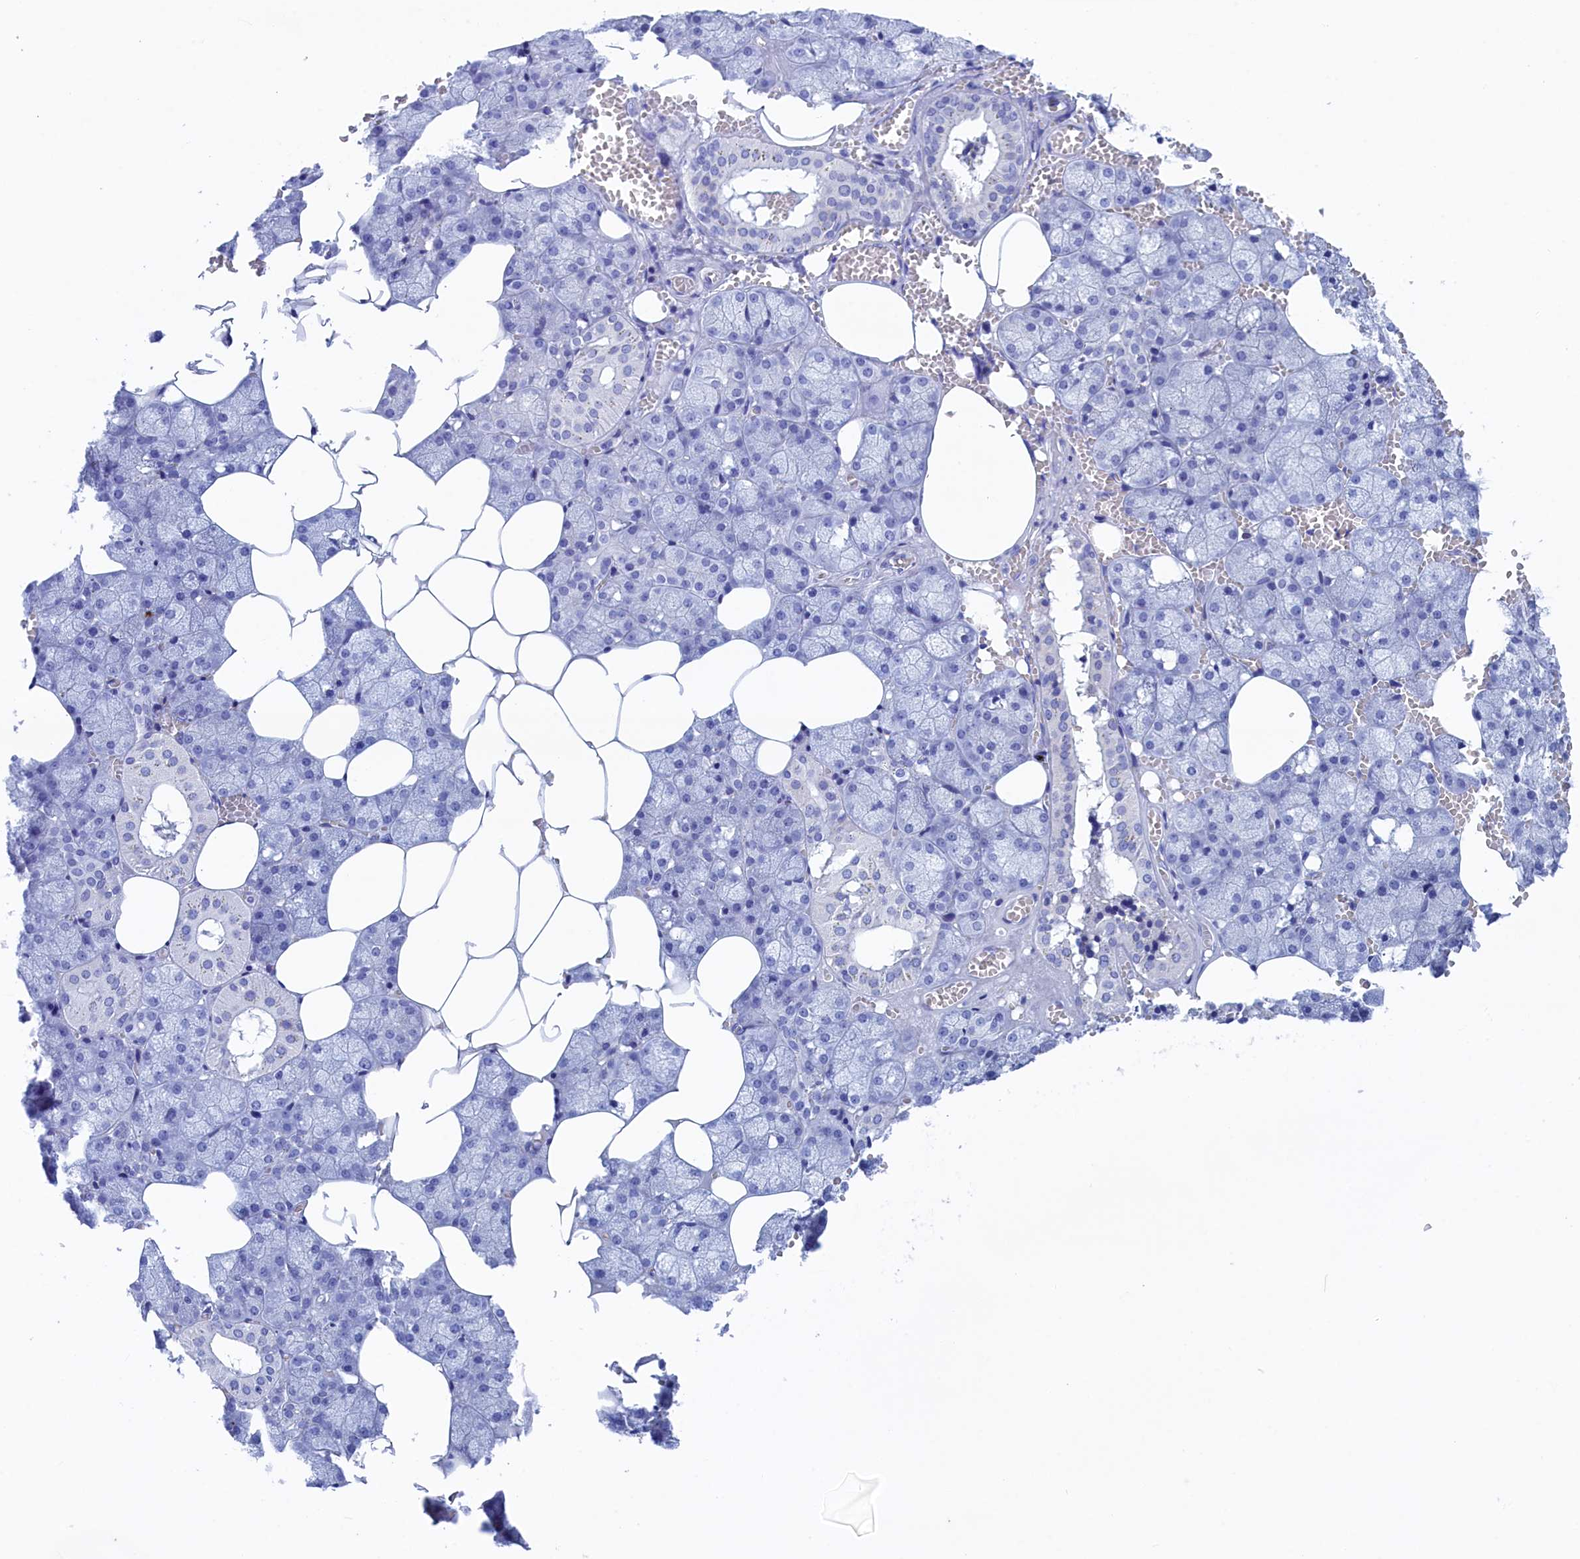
{"staining": {"intensity": "negative", "quantity": "none", "location": "none"}, "tissue": "salivary gland", "cell_type": "Glandular cells", "image_type": "normal", "snomed": [{"axis": "morphology", "description": "Normal tissue, NOS"}, {"axis": "topography", "description": "Salivary gland"}], "caption": "Immunohistochemistry of normal salivary gland shows no positivity in glandular cells.", "gene": "WDR83", "patient": {"sex": "male", "age": 62}}